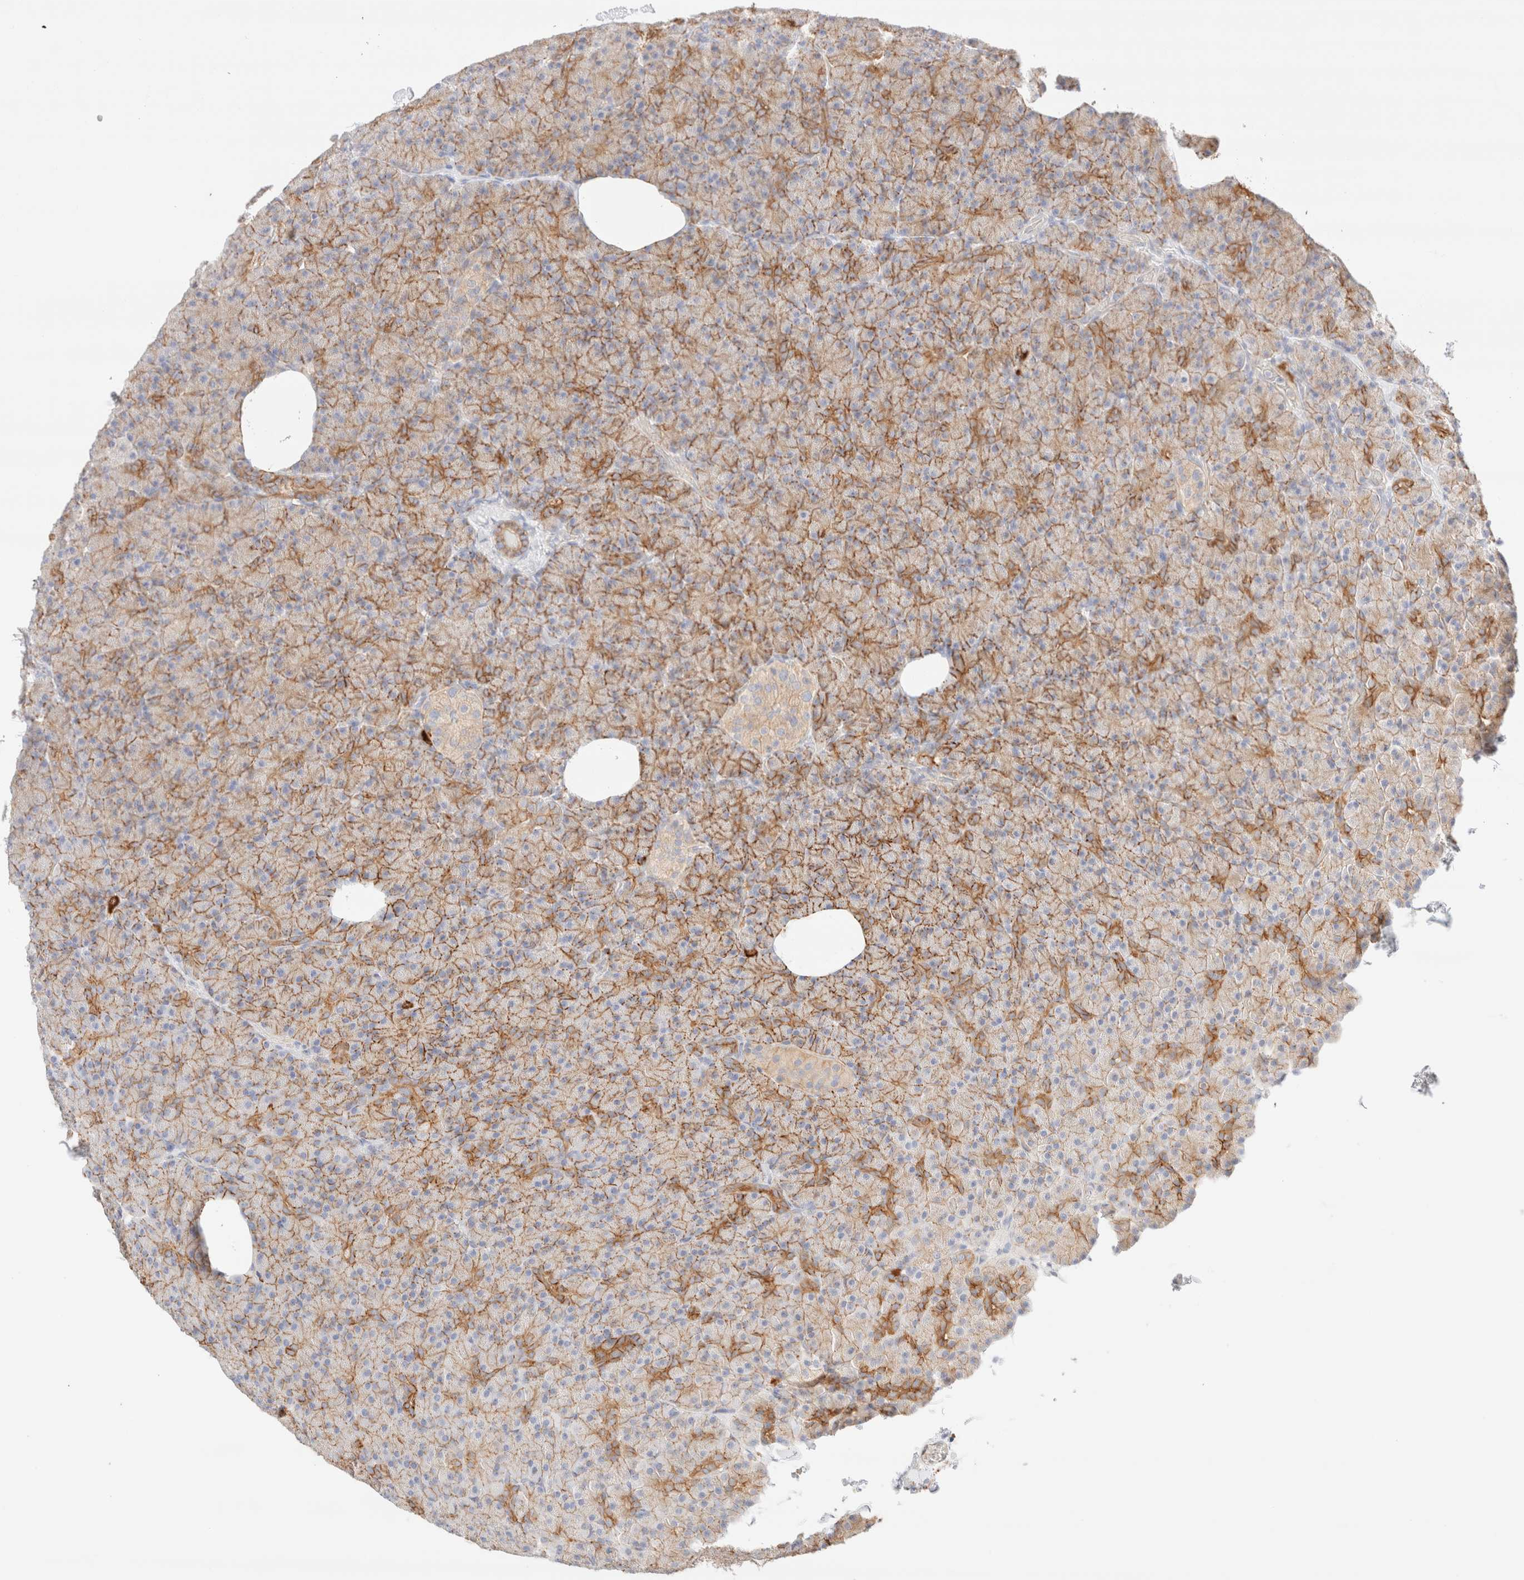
{"staining": {"intensity": "moderate", "quantity": ">75%", "location": "cytoplasmic/membranous"}, "tissue": "pancreas", "cell_type": "Exocrine glandular cells", "image_type": "normal", "snomed": [{"axis": "morphology", "description": "Normal tissue, NOS"}, {"axis": "topography", "description": "Pancreas"}], "caption": "Immunohistochemistry (IHC) micrograph of benign pancreas: pancreas stained using IHC exhibits medium levels of moderate protein expression localized specifically in the cytoplasmic/membranous of exocrine glandular cells, appearing as a cytoplasmic/membranous brown color.", "gene": "NIBAN2", "patient": {"sex": "female", "age": 43}}